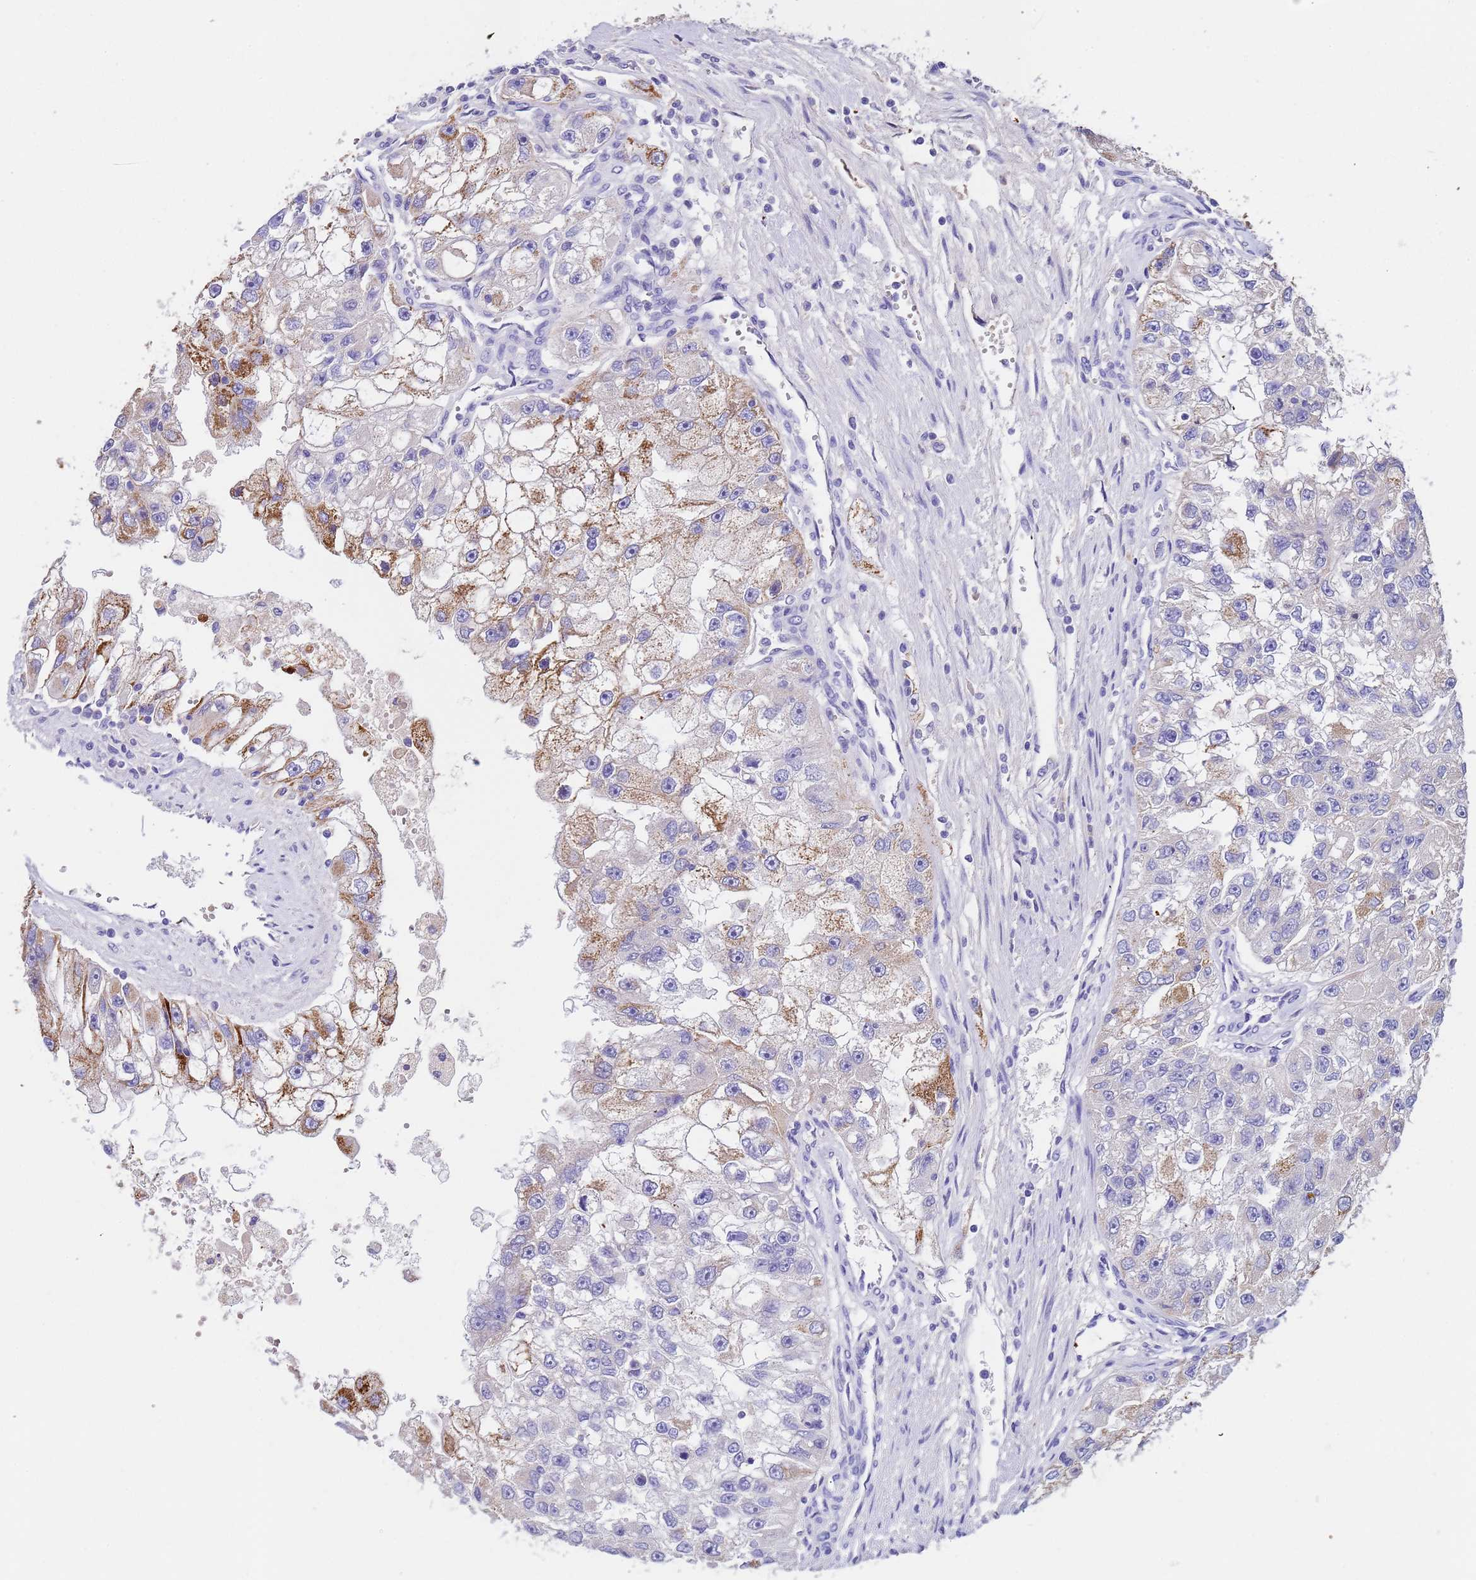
{"staining": {"intensity": "moderate", "quantity": "<25%", "location": "cytoplasmic/membranous"}, "tissue": "renal cancer", "cell_type": "Tumor cells", "image_type": "cancer", "snomed": [{"axis": "morphology", "description": "Adenocarcinoma, NOS"}, {"axis": "topography", "description": "Kidney"}], "caption": "IHC (DAB) staining of renal cancer exhibits moderate cytoplasmic/membranous protein positivity in about <25% of tumor cells.", "gene": "SLC24A3", "patient": {"sex": "male", "age": 63}}